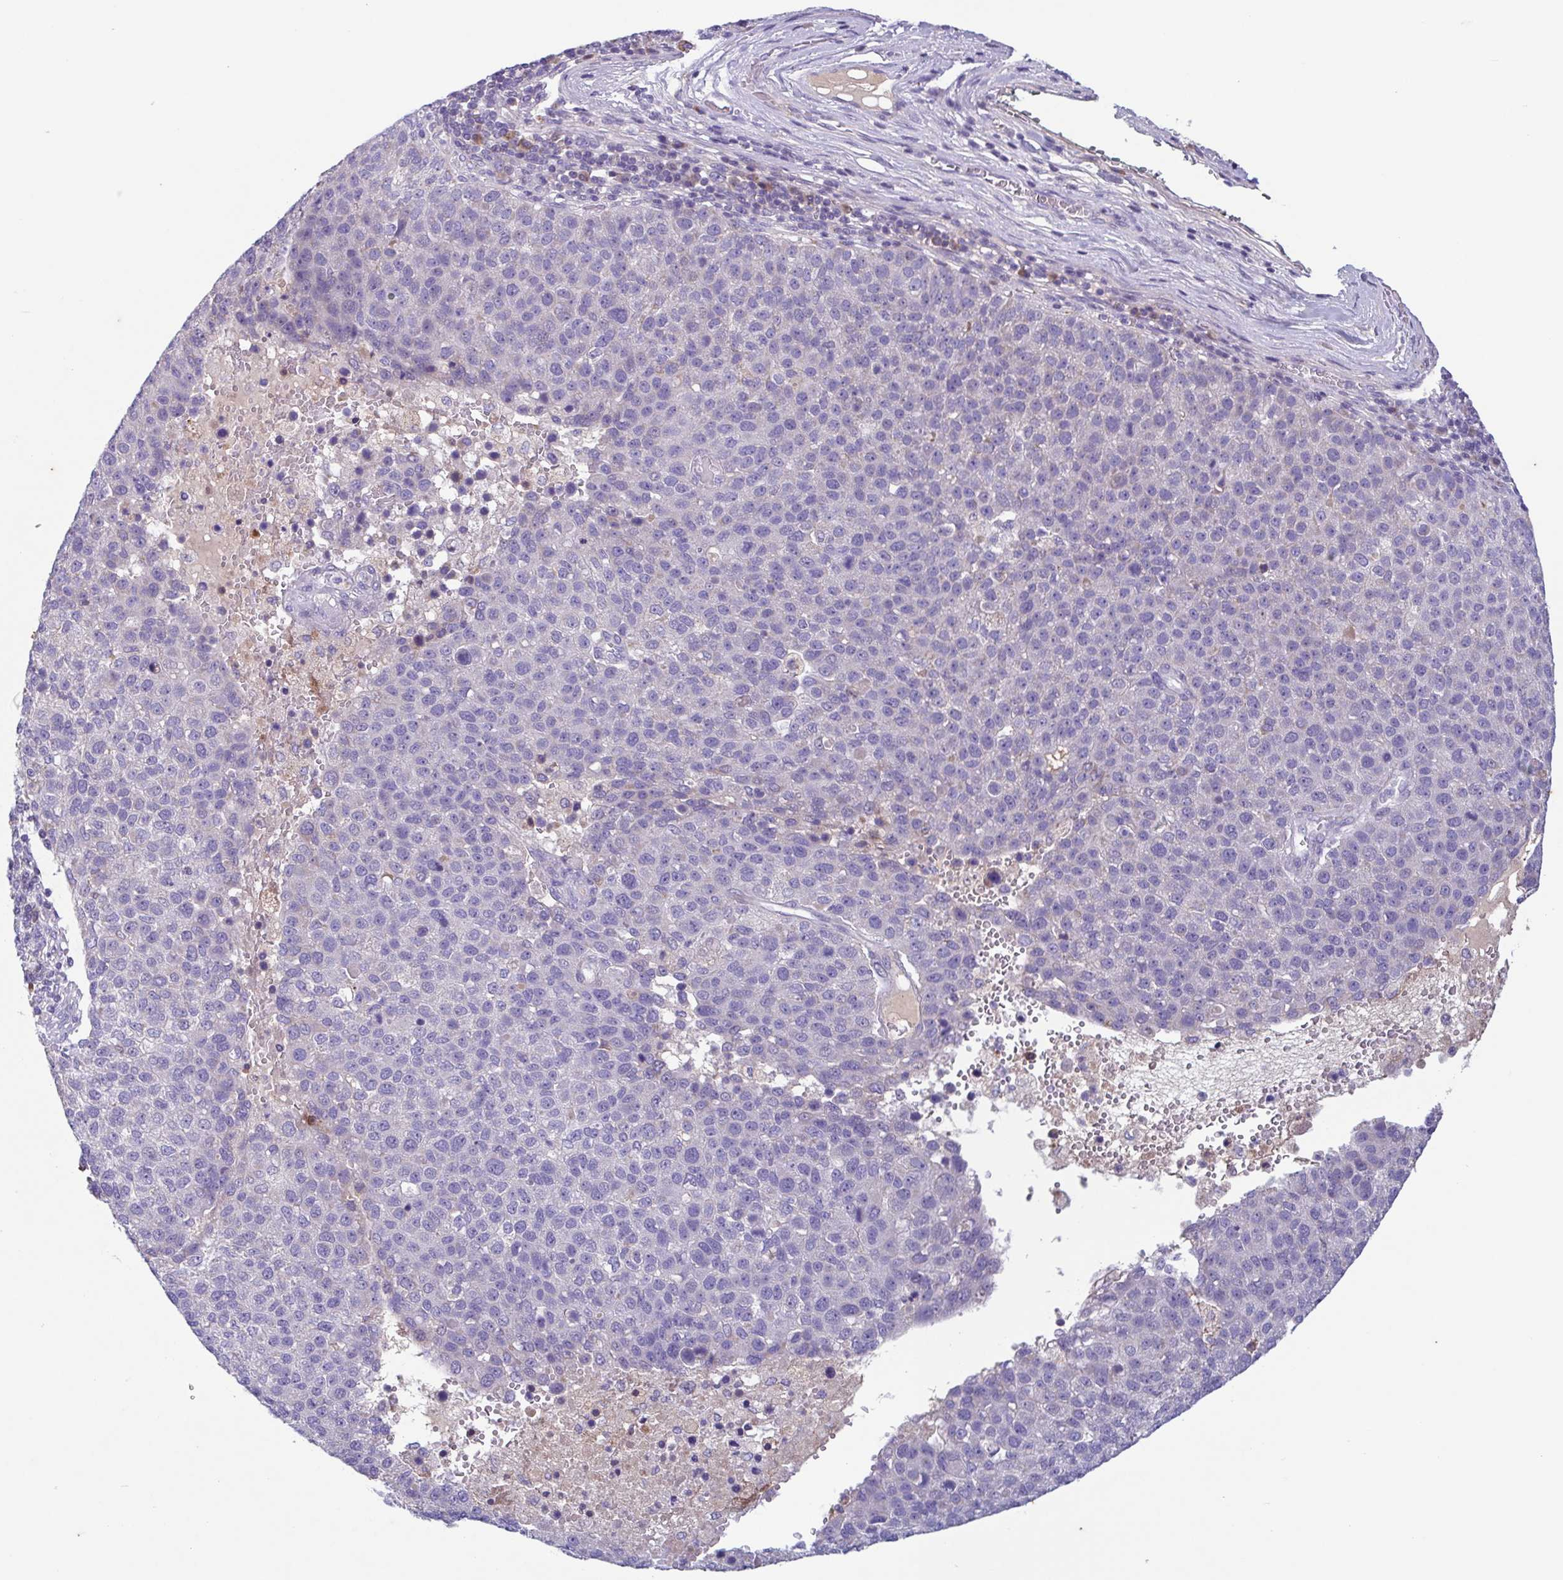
{"staining": {"intensity": "negative", "quantity": "none", "location": "none"}, "tissue": "pancreatic cancer", "cell_type": "Tumor cells", "image_type": "cancer", "snomed": [{"axis": "morphology", "description": "Adenocarcinoma, NOS"}, {"axis": "topography", "description": "Pancreas"}], "caption": "DAB (3,3'-diaminobenzidine) immunohistochemical staining of pancreatic cancer (adenocarcinoma) exhibits no significant positivity in tumor cells.", "gene": "F13B", "patient": {"sex": "female", "age": 61}}